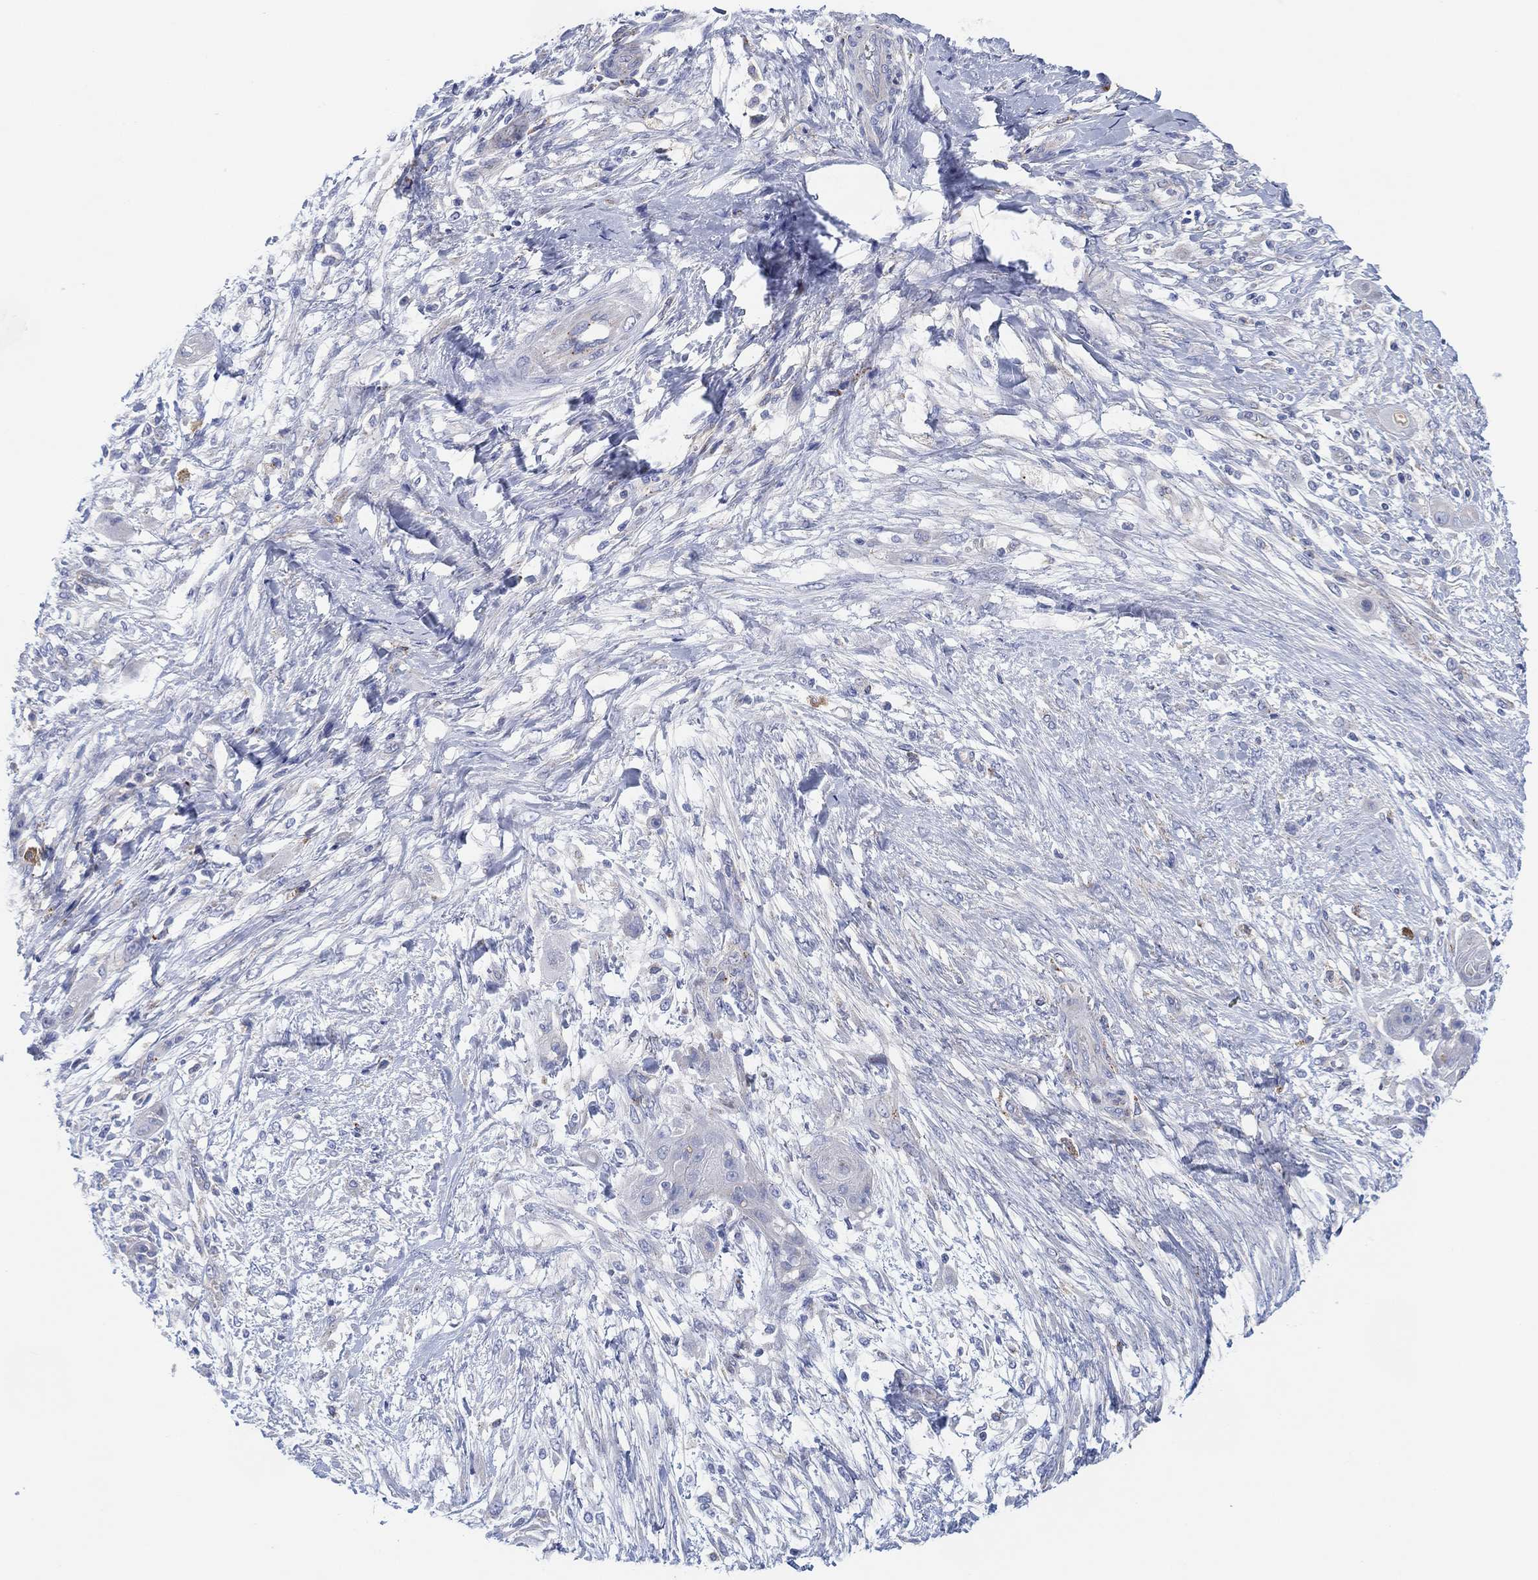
{"staining": {"intensity": "negative", "quantity": "none", "location": "none"}, "tissue": "skin cancer", "cell_type": "Tumor cells", "image_type": "cancer", "snomed": [{"axis": "morphology", "description": "Squamous cell carcinoma, NOS"}, {"axis": "topography", "description": "Skin"}], "caption": "IHC of human skin cancer exhibits no expression in tumor cells.", "gene": "GALNS", "patient": {"sex": "male", "age": 62}}